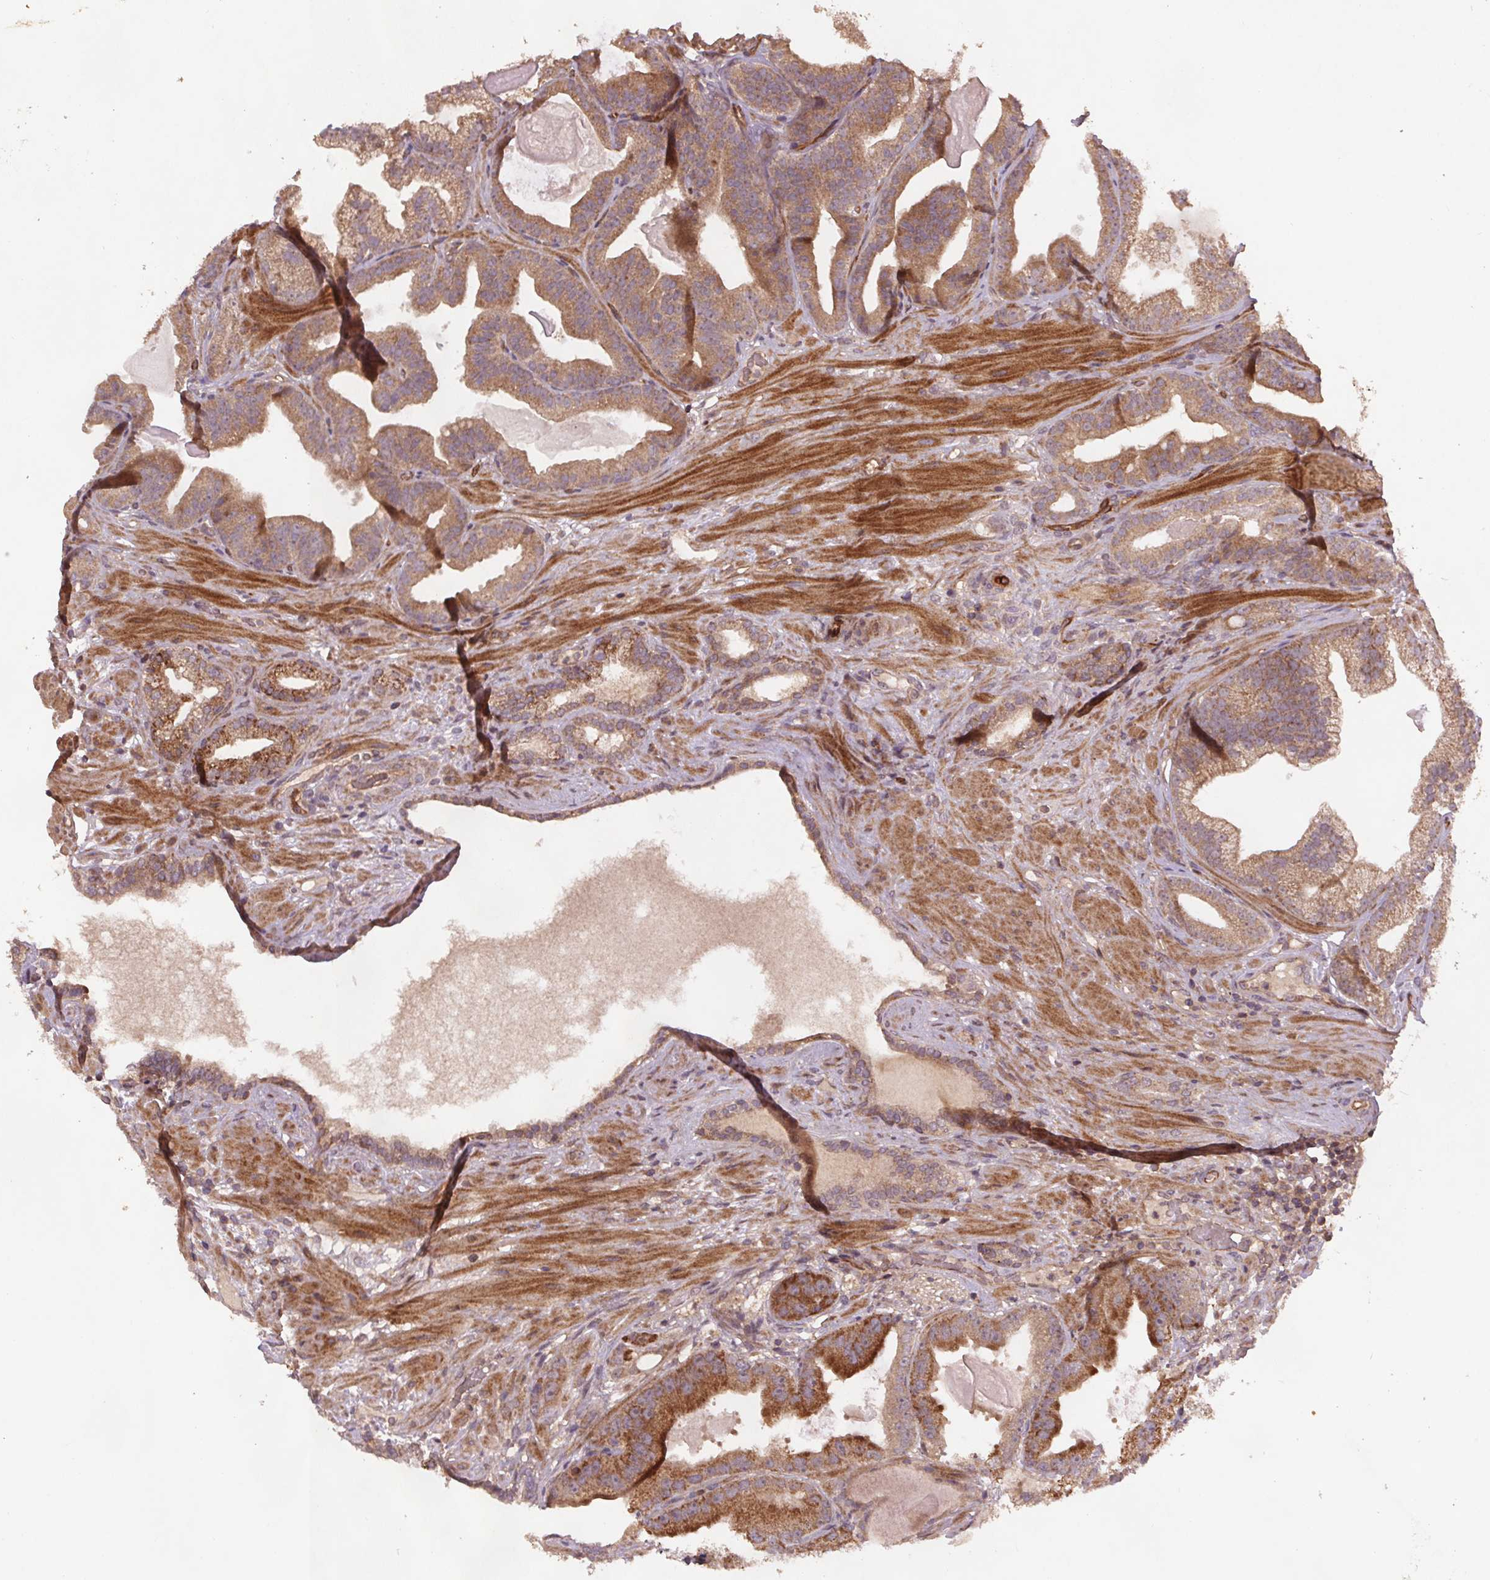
{"staining": {"intensity": "moderate", "quantity": ">75%", "location": "cytoplasmic/membranous"}, "tissue": "prostate cancer", "cell_type": "Tumor cells", "image_type": "cancer", "snomed": [{"axis": "morphology", "description": "Adenocarcinoma, Low grade"}, {"axis": "topography", "description": "Prostate"}], "caption": "Prostate low-grade adenocarcinoma tissue displays moderate cytoplasmic/membranous positivity in about >75% of tumor cells The protein is stained brown, and the nuclei are stained in blue (DAB IHC with brightfield microscopy, high magnification).", "gene": "SEC14L2", "patient": {"sex": "male", "age": 57}}